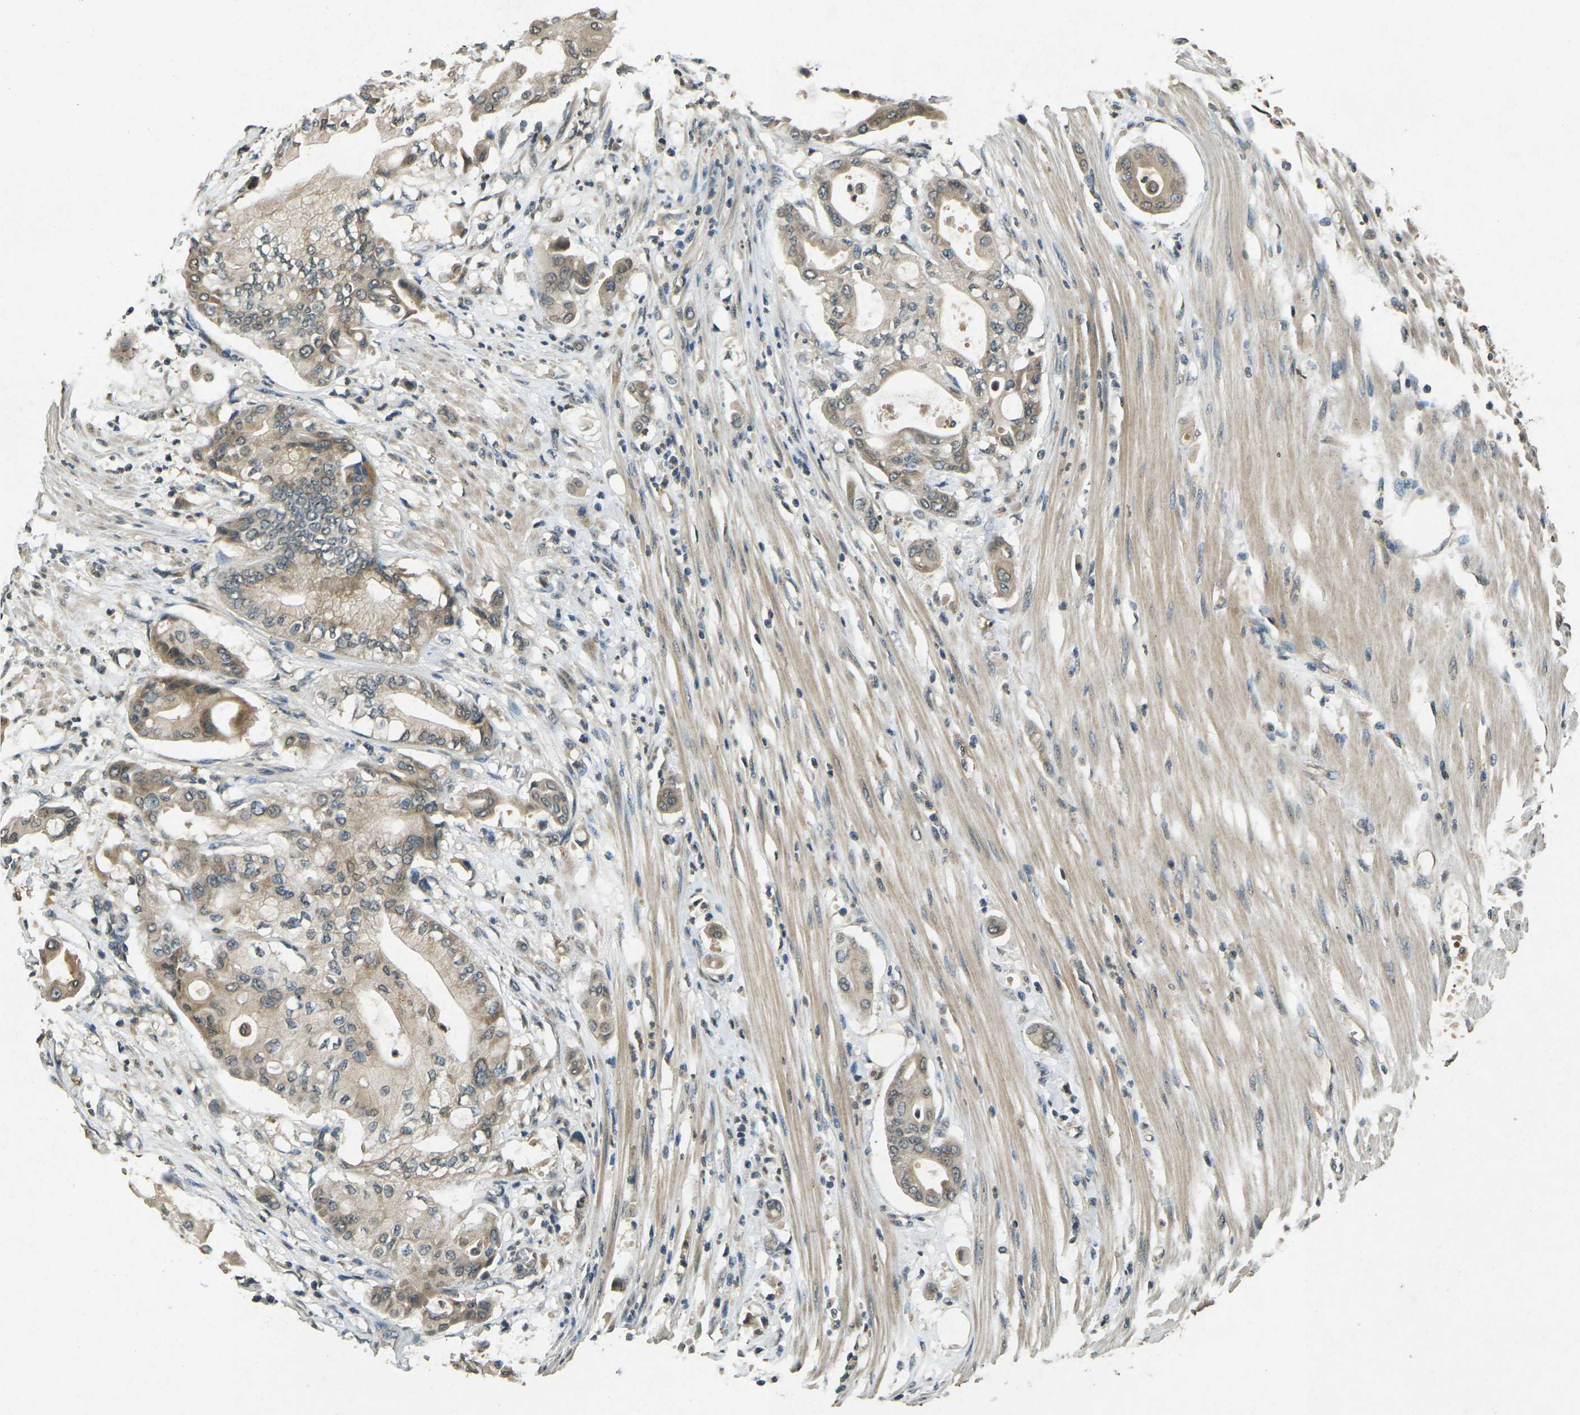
{"staining": {"intensity": "weak", "quantity": ">75%", "location": "cytoplasmic/membranous"}, "tissue": "pancreatic cancer", "cell_type": "Tumor cells", "image_type": "cancer", "snomed": [{"axis": "morphology", "description": "Adenocarcinoma, NOS"}, {"axis": "morphology", "description": "Adenocarcinoma, metastatic, NOS"}, {"axis": "topography", "description": "Lymph node"}, {"axis": "topography", "description": "Pancreas"}, {"axis": "topography", "description": "Duodenum"}], "caption": "Immunohistochemistry histopathology image of neoplastic tissue: human pancreatic cancer (metastatic adenocarcinoma) stained using IHC shows low levels of weak protein expression localized specifically in the cytoplasmic/membranous of tumor cells, appearing as a cytoplasmic/membranous brown color.", "gene": "PDE2A", "patient": {"sex": "female", "age": 64}}